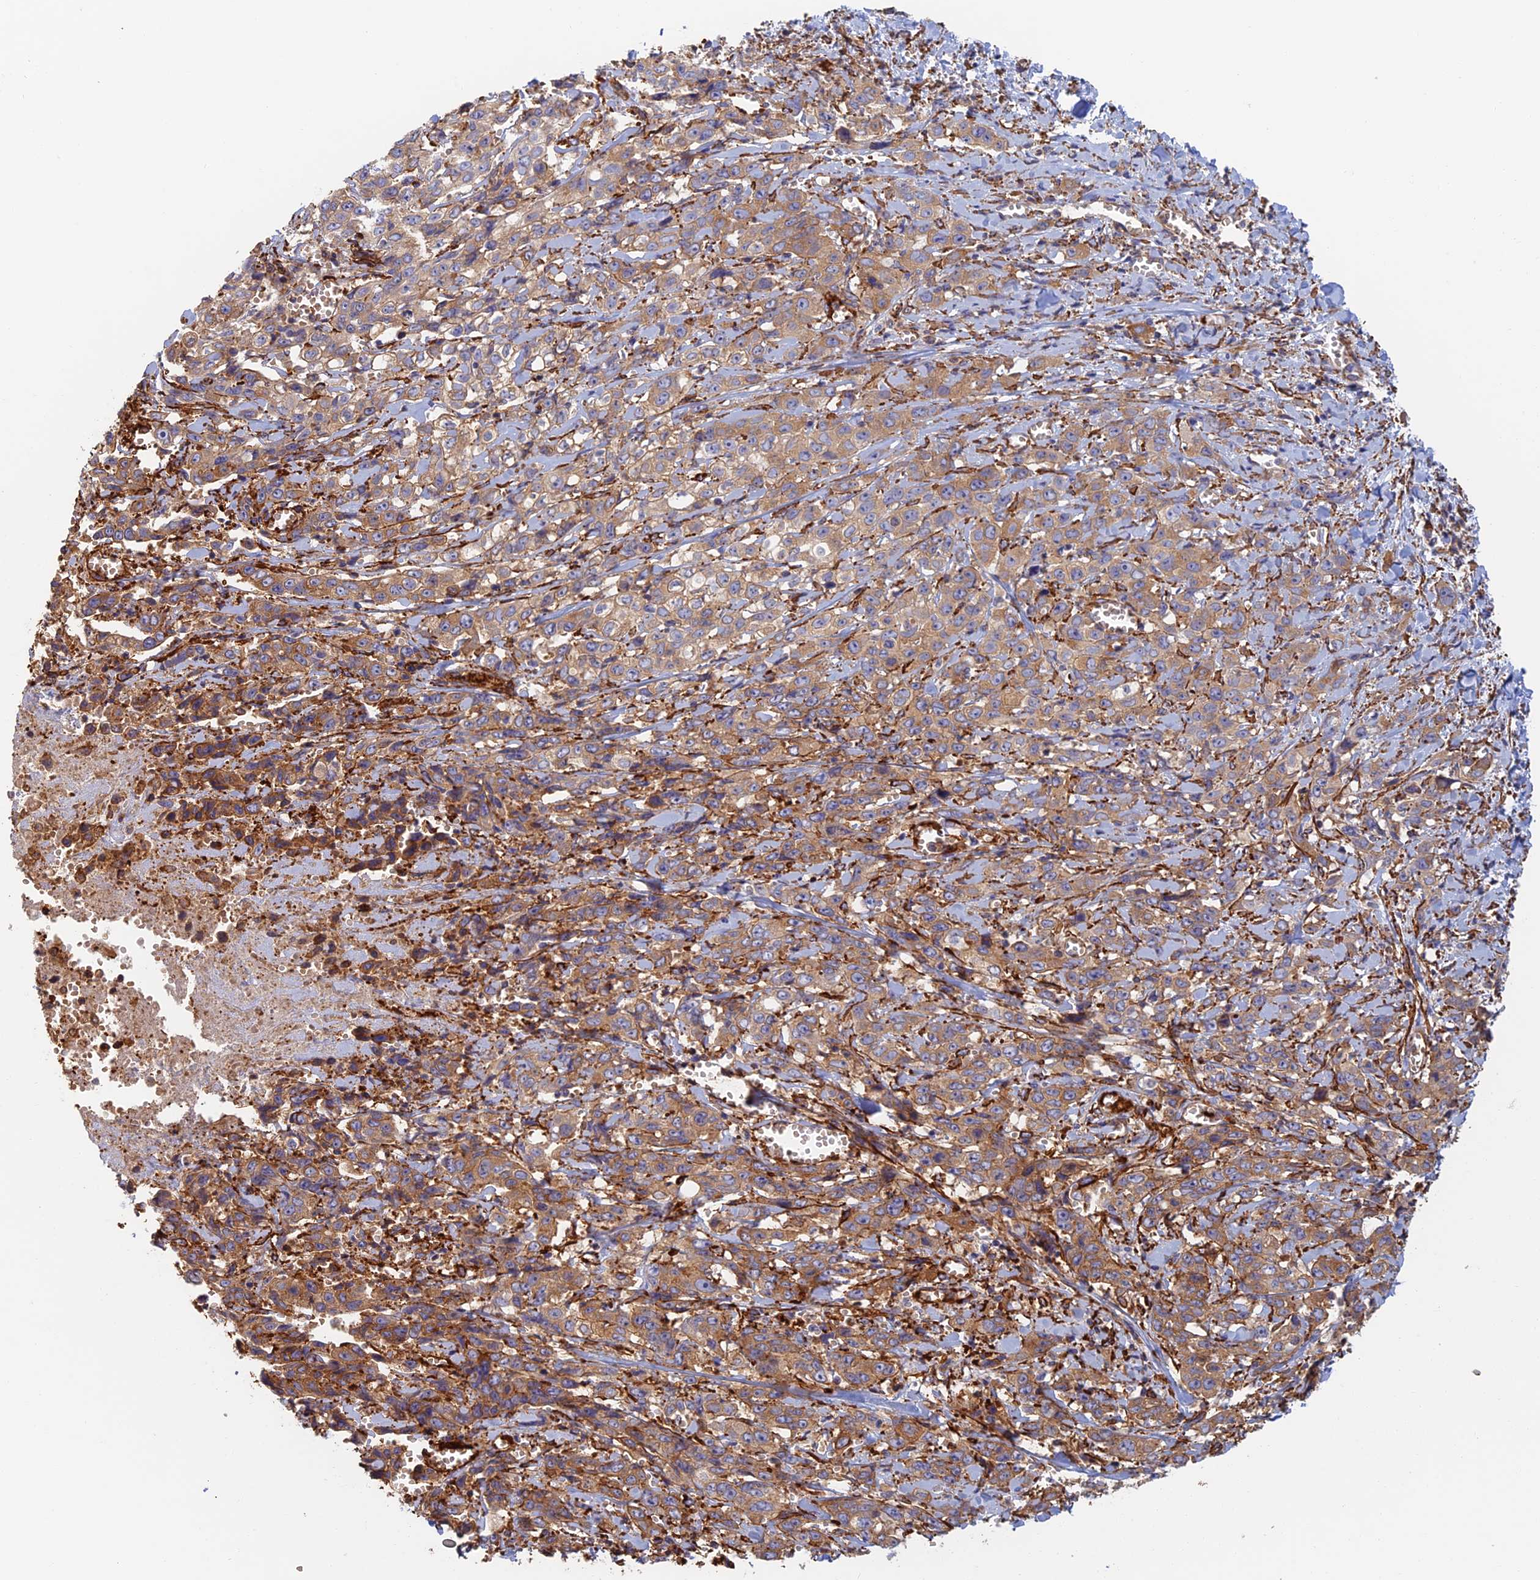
{"staining": {"intensity": "moderate", "quantity": "25%-75%", "location": "cytoplasmic/membranous"}, "tissue": "stomach cancer", "cell_type": "Tumor cells", "image_type": "cancer", "snomed": [{"axis": "morphology", "description": "Adenocarcinoma, NOS"}, {"axis": "topography", "description": "Stomach, upper"}], "caption": "Protein staining of stomach cancer (adenocarcinoma) tissue reveals moderate cytoplasmic/membranous positivity in about 25%-75% of tumor cells.", "gene": "PAK4", "patient": {"sex": "male", "age": 62}}